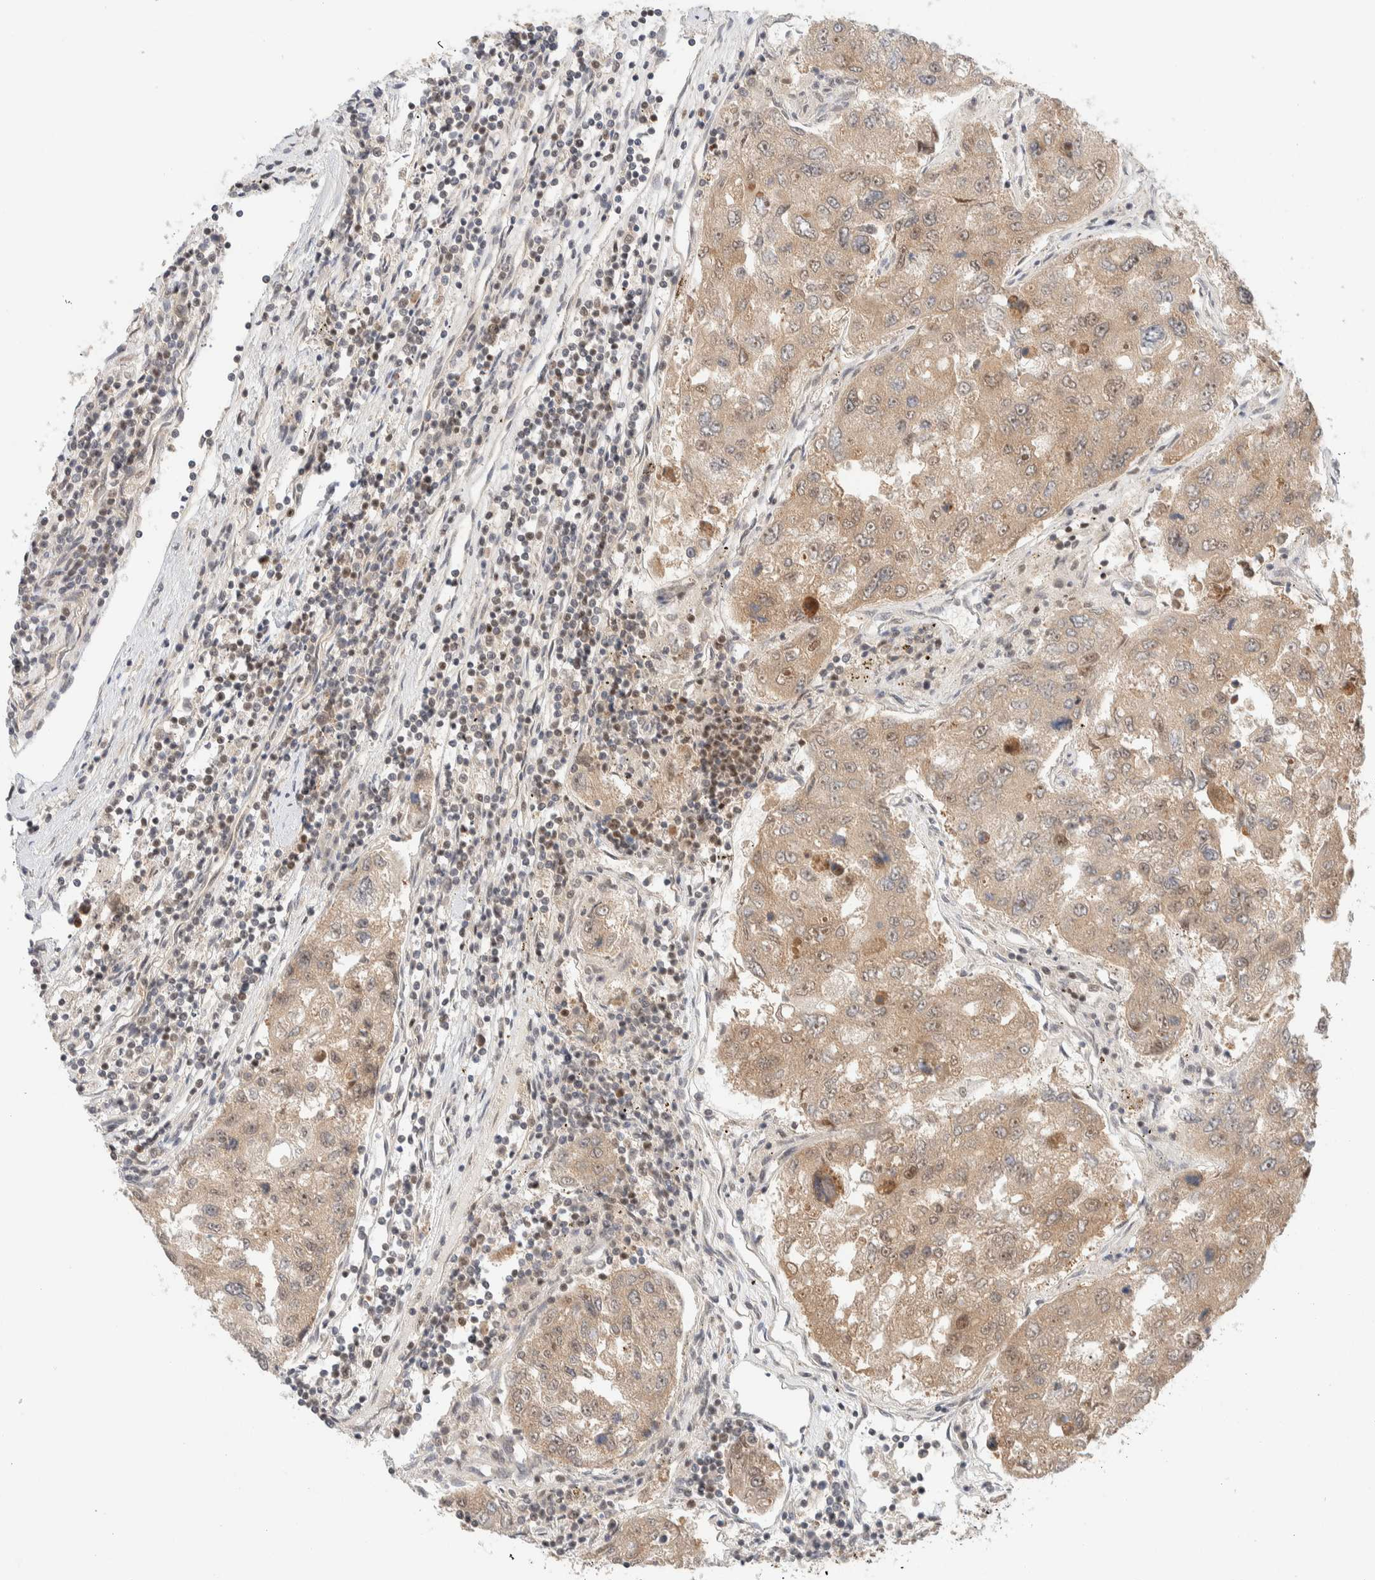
{"staining": {"intensity": "weak", "quantity": ">75%", "location": "cytoplasmic/membranous"}, "tissue": "urothelial cancer", "cell_type": "Tumor cells", "image_type": "cancer", "snomed": [{"axis": "morphology", "description": "Urothelial carcinoma, High grade"}, {"axis": "topography", "description": "Lymph node"}, {"axis": "topography", "description": "Urinary bladder"}], "caption": "About >75% of tumor cells in human high-grade urothelial carcinoma display weak cytoplasmic/membranous protein positivity as visualized by brown immunohistochemical staining.", "gene": "C8orf76", "patient": {"sex": "male", "age": 51}}